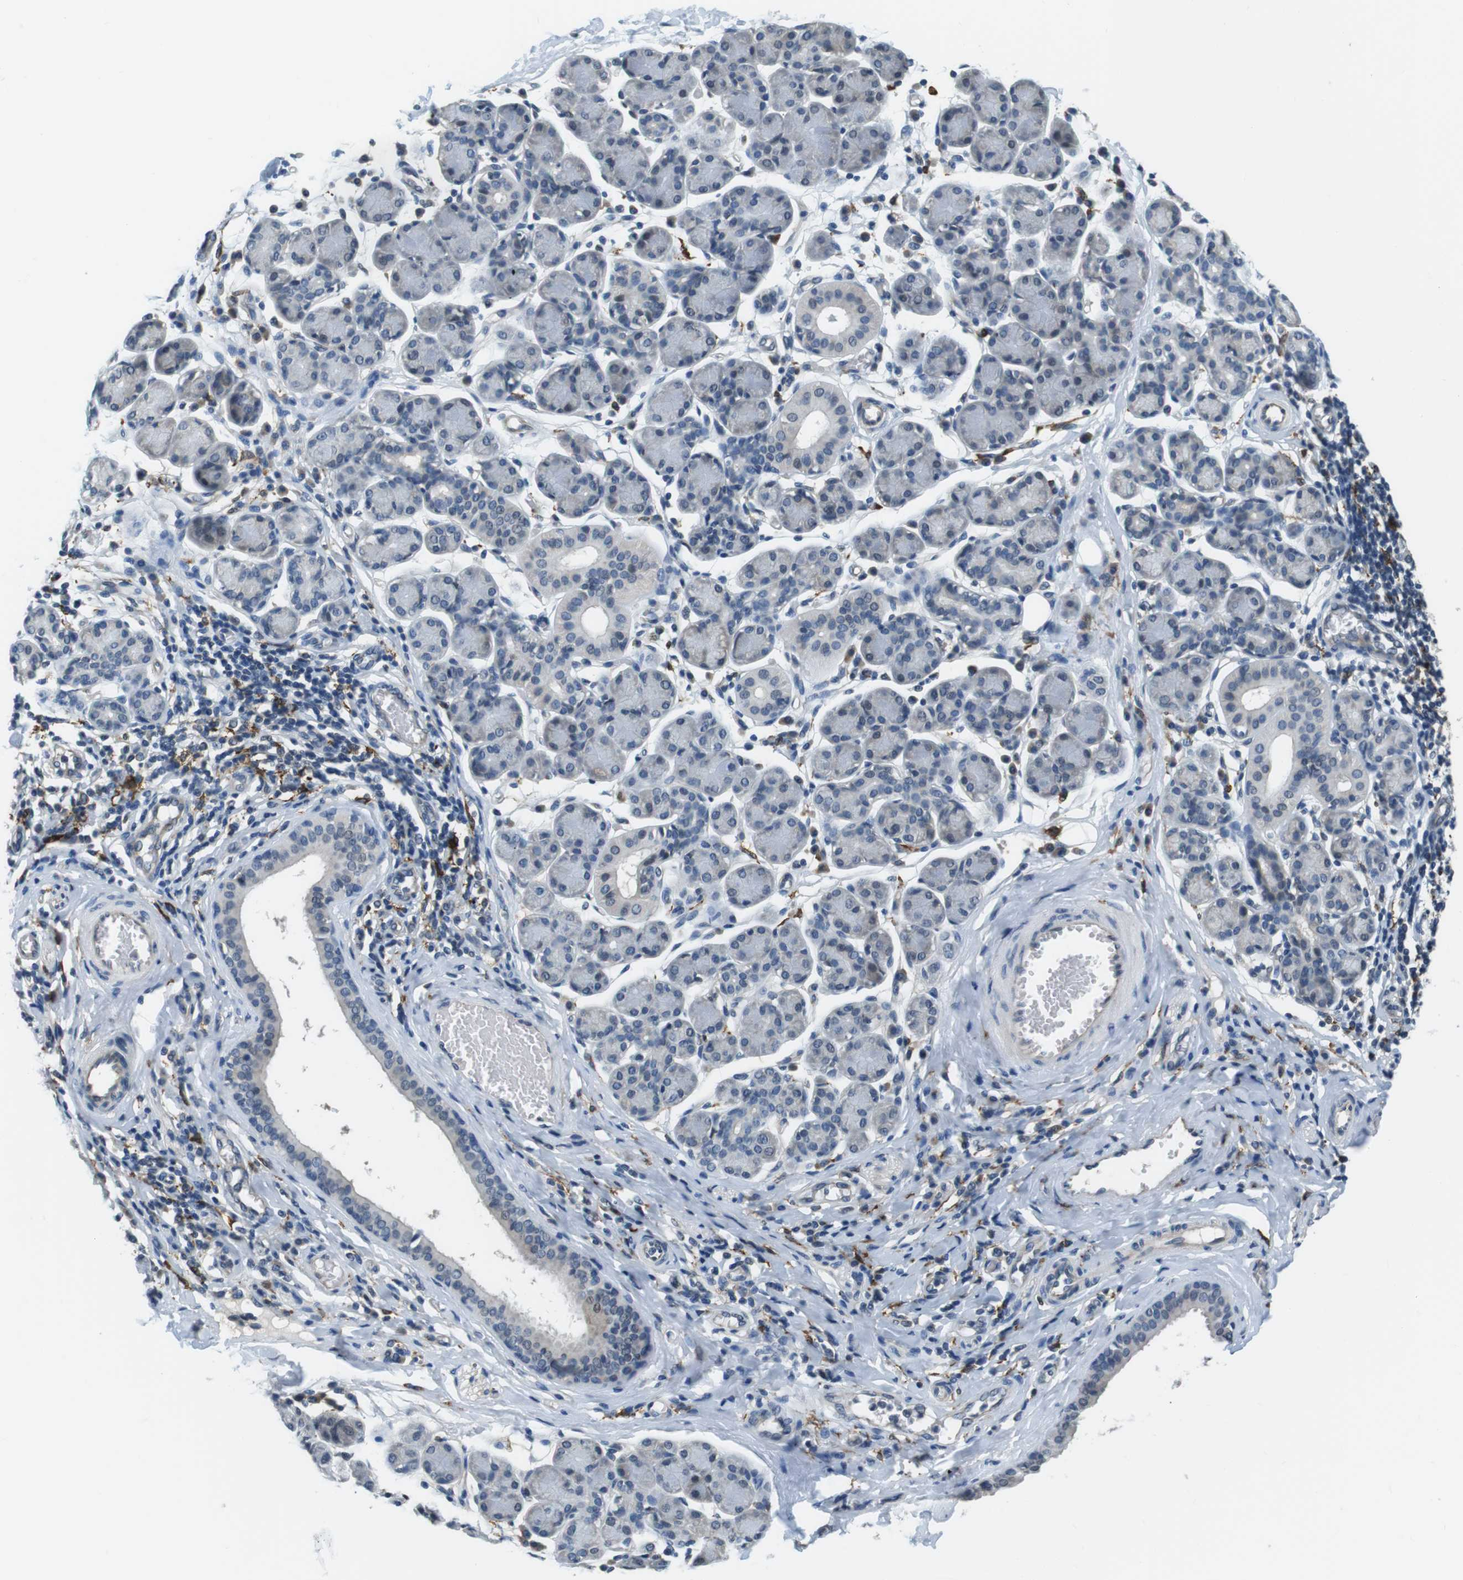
{"staining": {"intensity": "negative", "quantity": "none", "location": "none"}, "tissue": "salivary gland", "cell_type": "Glandular cells", "image_type": "normal", "snomed": [{"axis": "morphology", "description": "Normal tissue, NOS"}, {"axis": "morphology", "description": "Inflammation, NOS"}, {"axis": "topography", "description": "Lymph node"}, {"axis": "topography", "description": "Salivary gland"}], "caption": "Immunohistochemical staining of unremarkable salivary gland exhibits no significant positivity in glandular cells.", "gene": "CD163L1", "patient": {"sex": "male", "age": 3}}